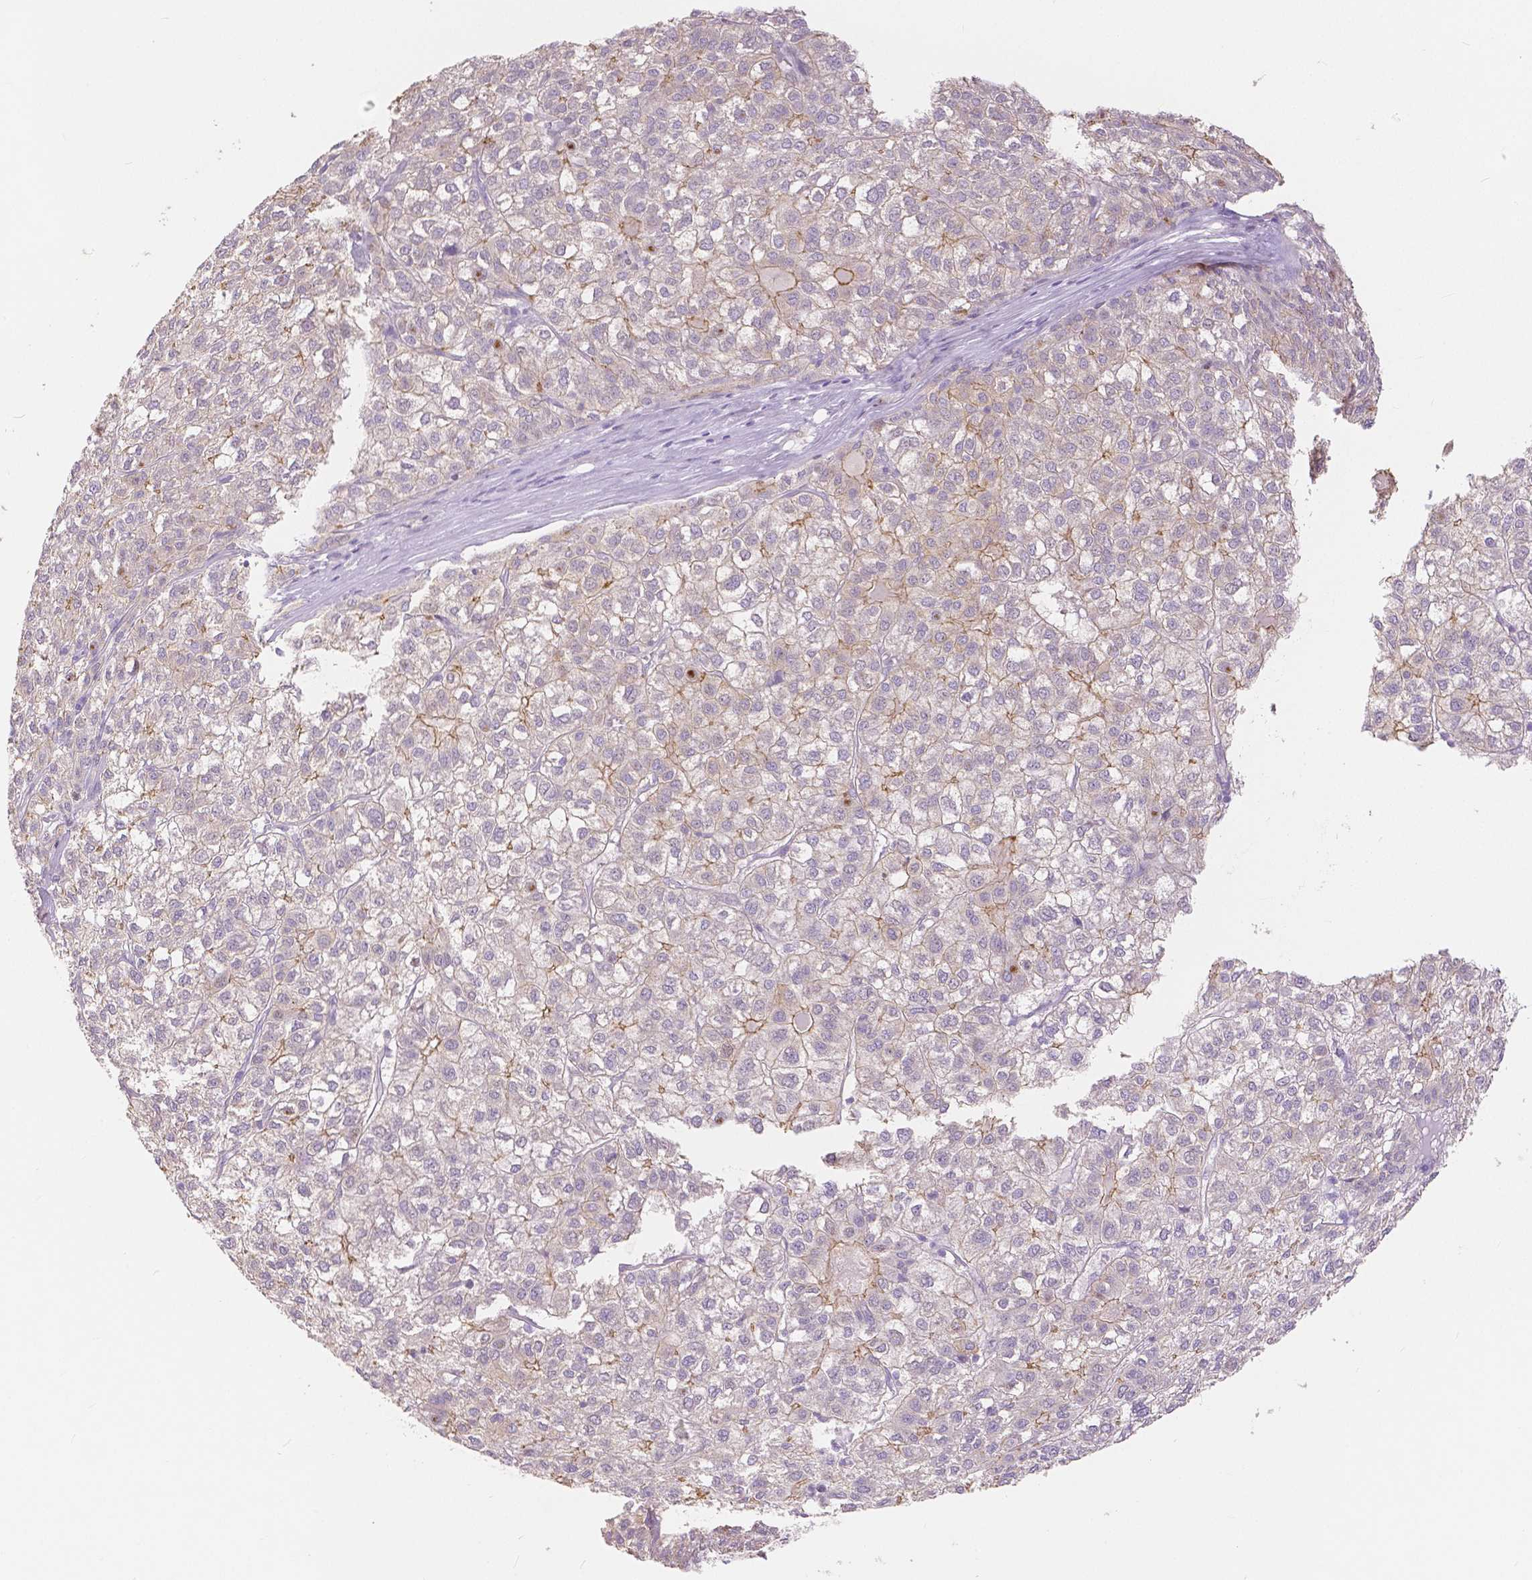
{"staining": {"intensity": "moderate", "quantity": "<25%", "location": "cytoplasmic/membranous"}, "tissue": "liver cancer", "cell_type": "Tumor cells", "image_type": "cancer", "snomed": [{"axis": "morphology", "description": "Carcinoma, Hepatocellular, NOS"}, {"axis": "topography", "description": "Liver"}], "caption": "A micrograph showing moderate cytoplasmic/membranous positivity in about <25% of tumor cells in liver cancer (hepatocellular carcinoma), as visualized by brown immunohistochemical staining.", "gene": "OCLN", "patient": {"sex": "female", "age": 43}}